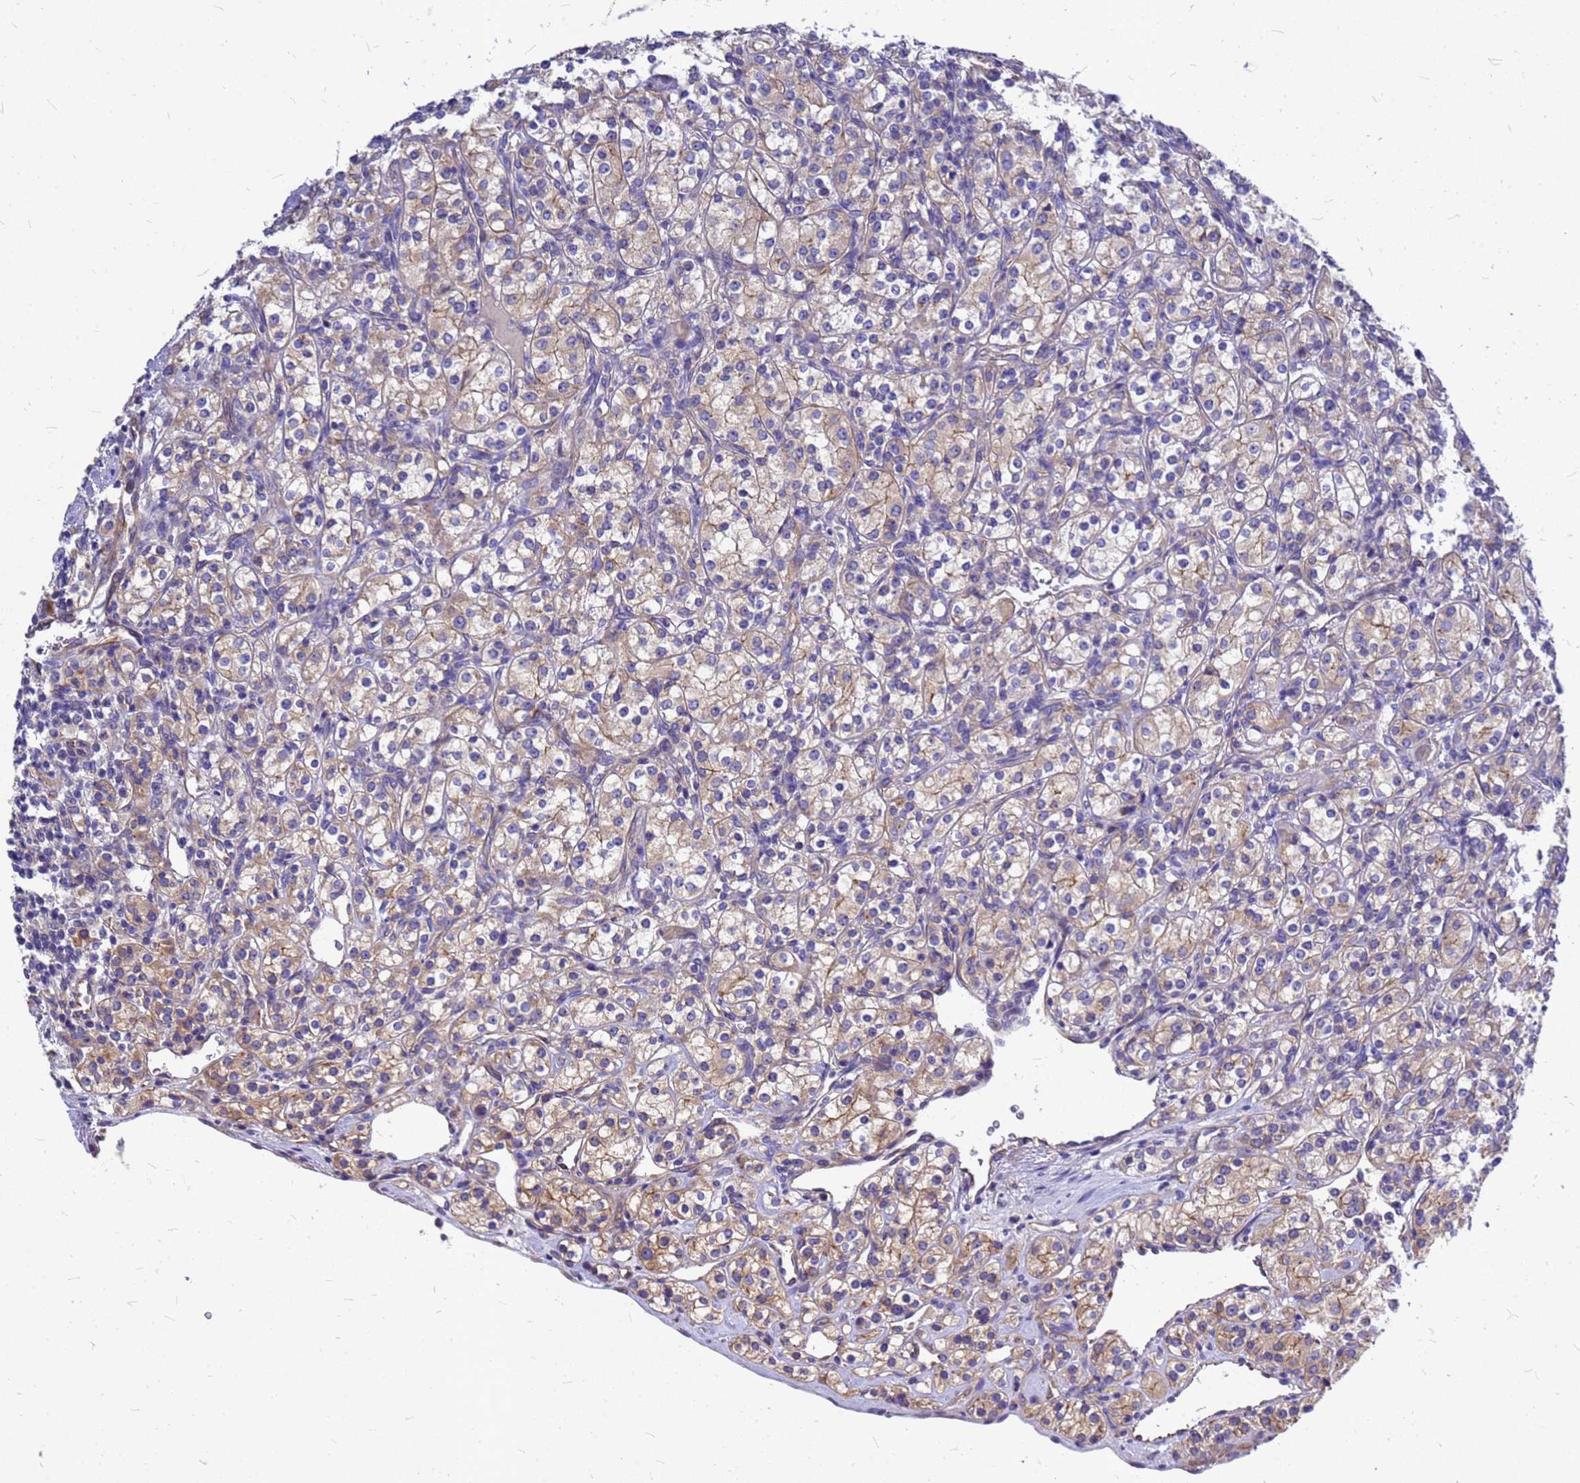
{"staining": {"intensity": "weak", "quantity": "25%-75%", "location": "cytoplasmic/membranous"}, "tissue": "renal cancer", "cell_type": "Tumor cells", "image_type": "cancer", "snomed": [{"axis": "morphology", "description": "Adenocarcinoma, NOS"}, {"axis": "topography", "description": "Kidney"}], "caption": "Renal cancer (adenocarcinoma) was stained to show a protein in brown. There is low levels of weak cytoplasmic/membranous expression in approximately 25%-75% of tumor cells. (IHC, brightfield microscopy, high magnification).", "gene": "FBXW5", "patient": {"sex": "male", "age": 77}}